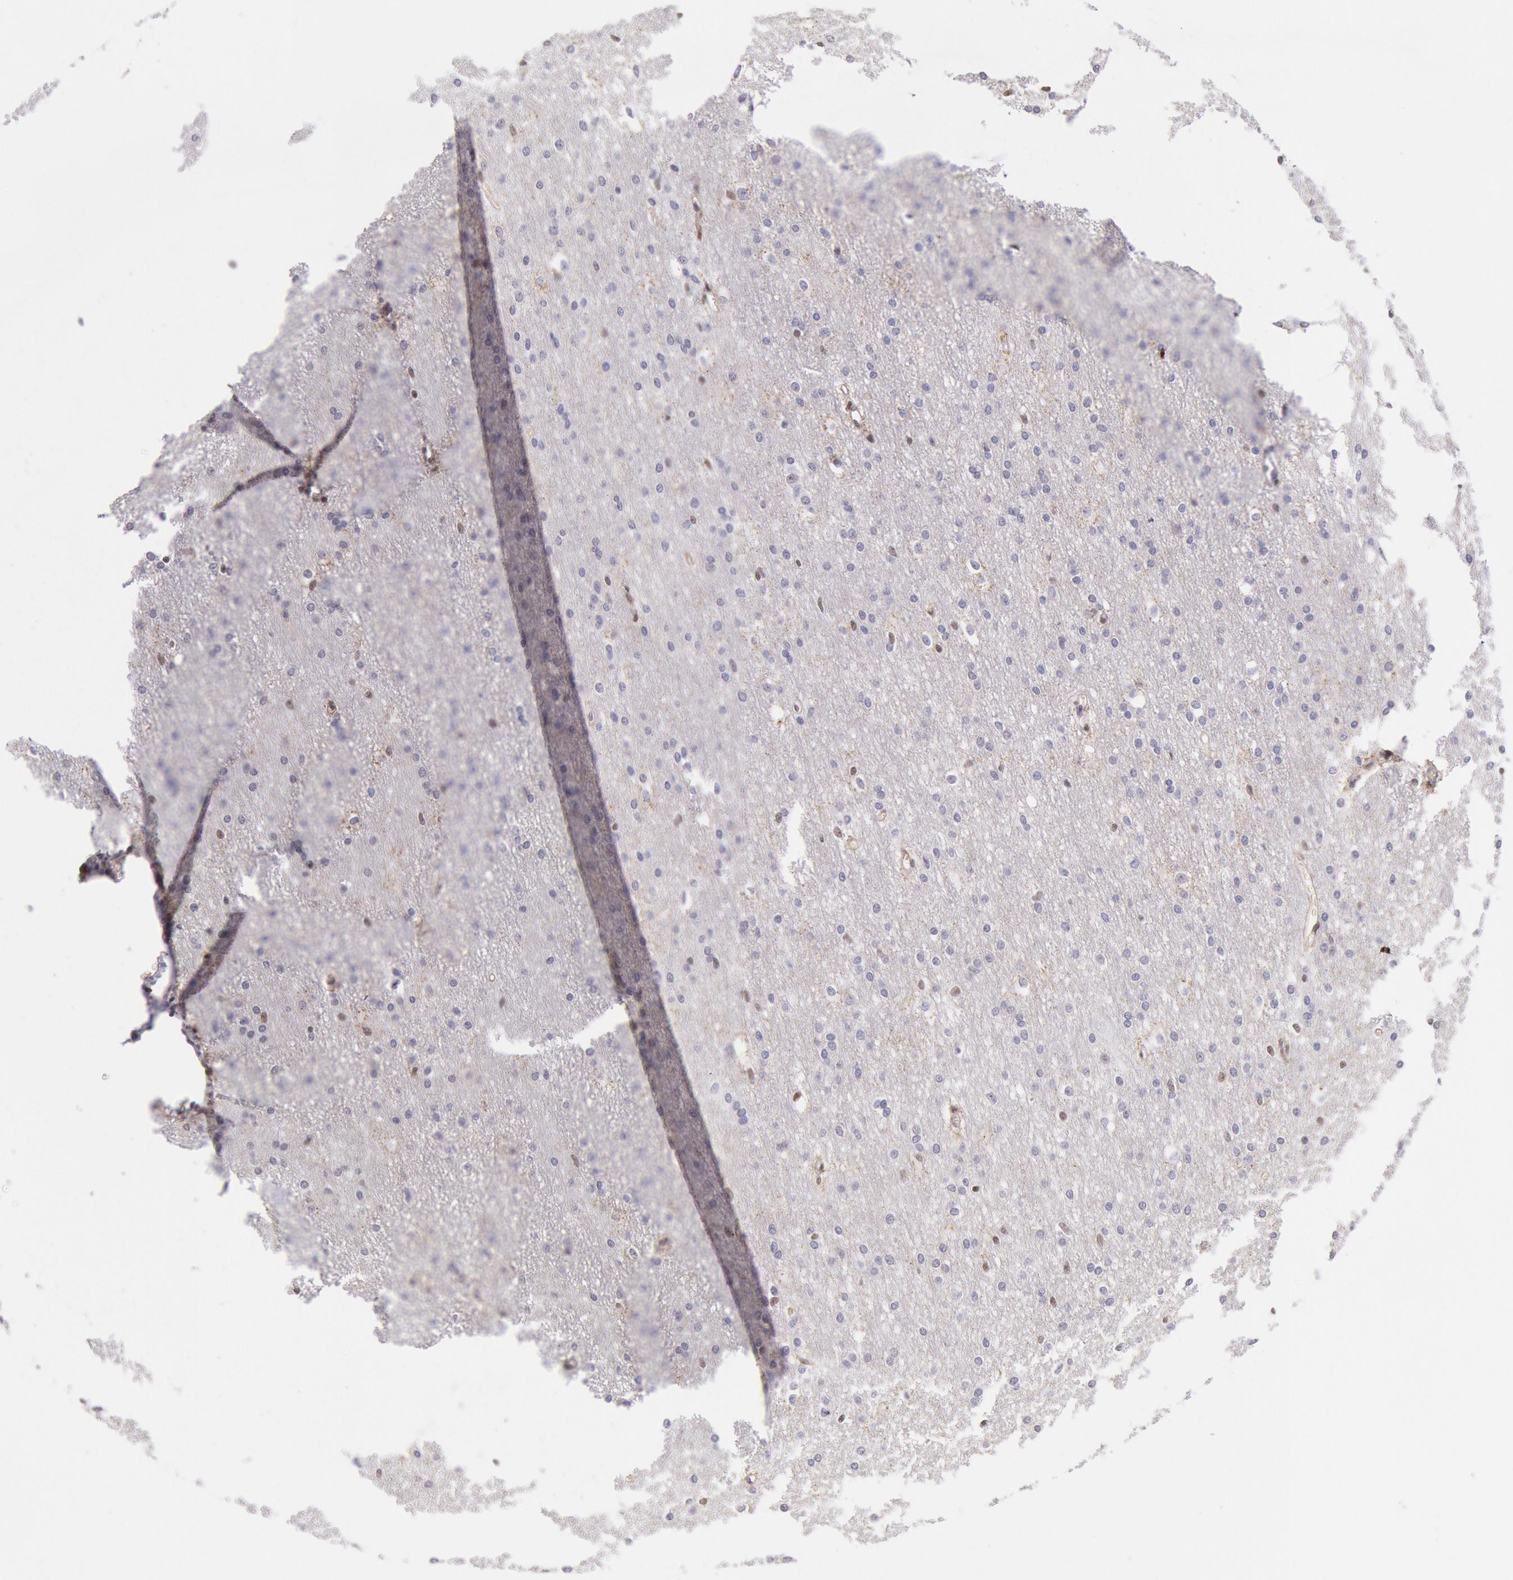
{"staining": {"intensity": "negative", "quantity": "none", "location": "none"}, "tissue": "cerebral cortex", "cell_type": "Endothelial cells", "image_type": "normal", "snomed": [{"axis": "morphology", "description": "Normal tissue, NOS"}, {"axis": "morphology", "description": "Inflammation, NOS"}, {"axis": "topography", "description": "Cerebral cortex"}], "caption": "The photomicrograph reveals no staining of endothelial cells in benign cerebral cortex.", "gene": "TASL", "patient": {"sex": "male", "age": 6}}